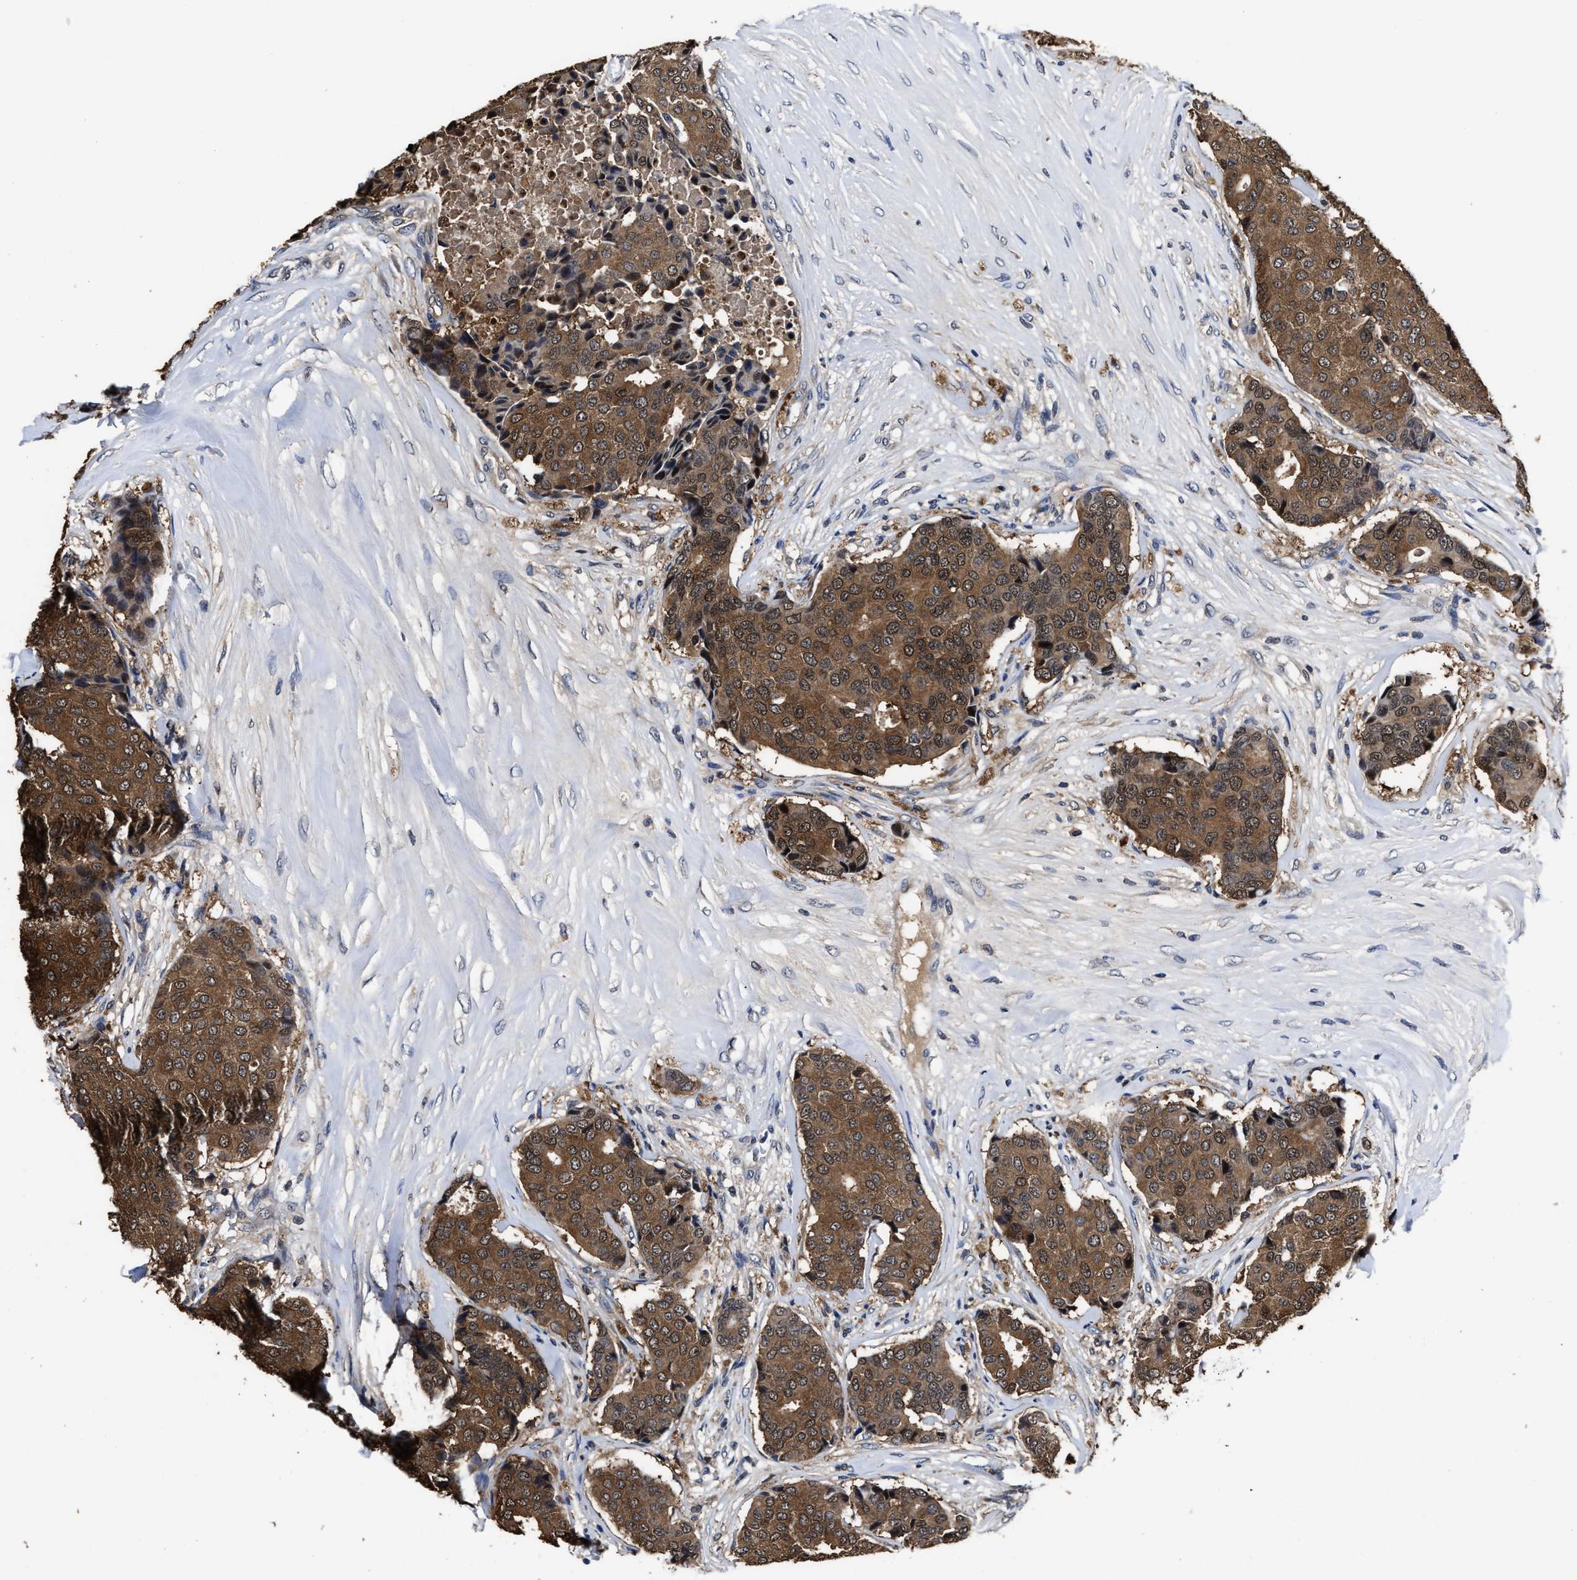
{"staining": {"intensity": "moderate", "quantity": ">75%", "location": "cytoplasmic/membranous,nuclear"}, "tissue": "breast cancer", "cell_type": "Tumor cells", "image_type": "cancer", "snomed": [{"axis": "morphology", "description": "Duct carcinoma"}, {"axis": "topography", "description": "Breast"}], "caption": "Moderate cytoplasmic/membranous and nuclear protein positivity is present in about >75% of tumor cells in breast cancer (invasive ductal carcinoma).", "gene": "PRPF4B", "patient": {"sex": "female", "age": 75}}